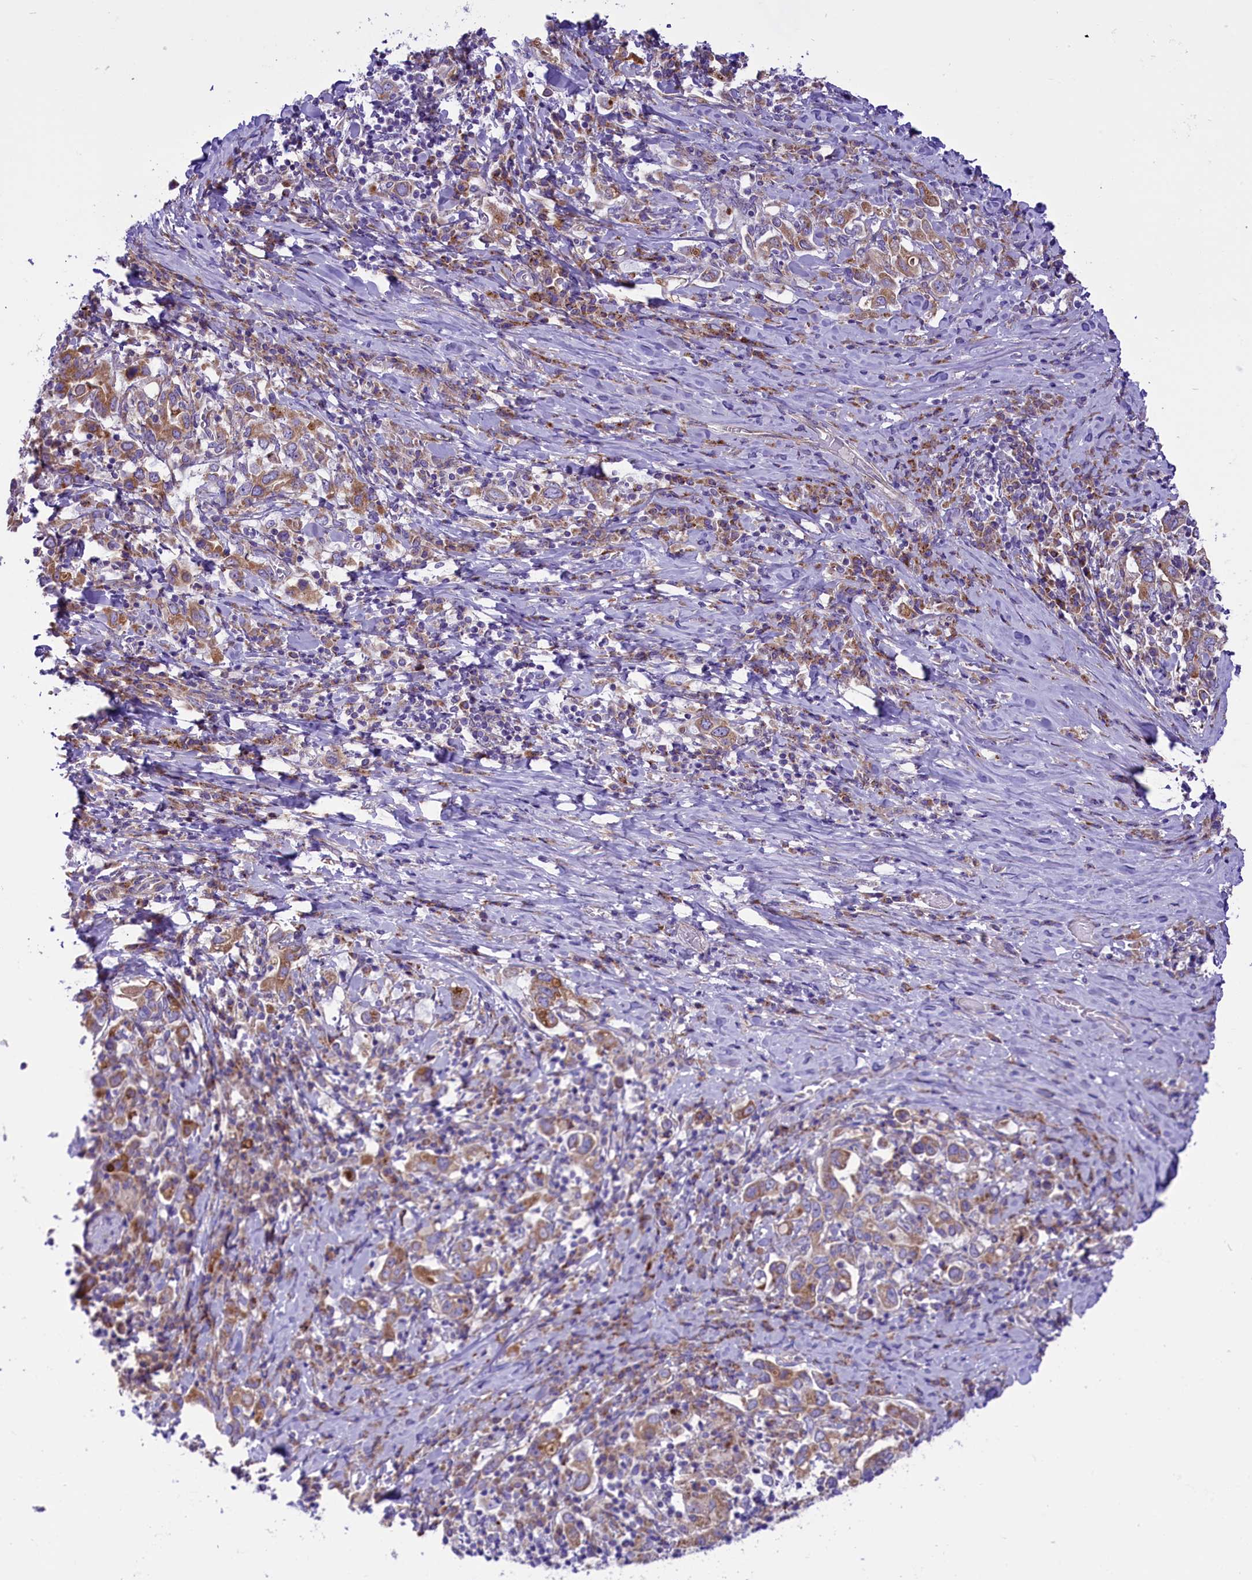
{"staining": {"intensity": "moderate", "quantity": ">75%", "location": "cytoplasmic/membranous"}, "tissue": "stomach cancer", "cell_type": "Tumor cells", "image_type": "cancer", "snomed": [{"axis": "morphology", "description": "Adenocarcinoma, NOS"}, {"axis": "topography", "description": "Stomach, upper"}, {"axis": "topography", "description": "Stomach"}], "caption": "This image shows stomach cancer (adenocarcinoma) stained with immunohistochemistry to label a protein in brown. The cytoplasmic/membranous of tumor cells show moderate positivity for the protein. Nuclei are counter-stained blue.", "gene": "PTPRU", "patient": {"sex": "male", "age": 62}}